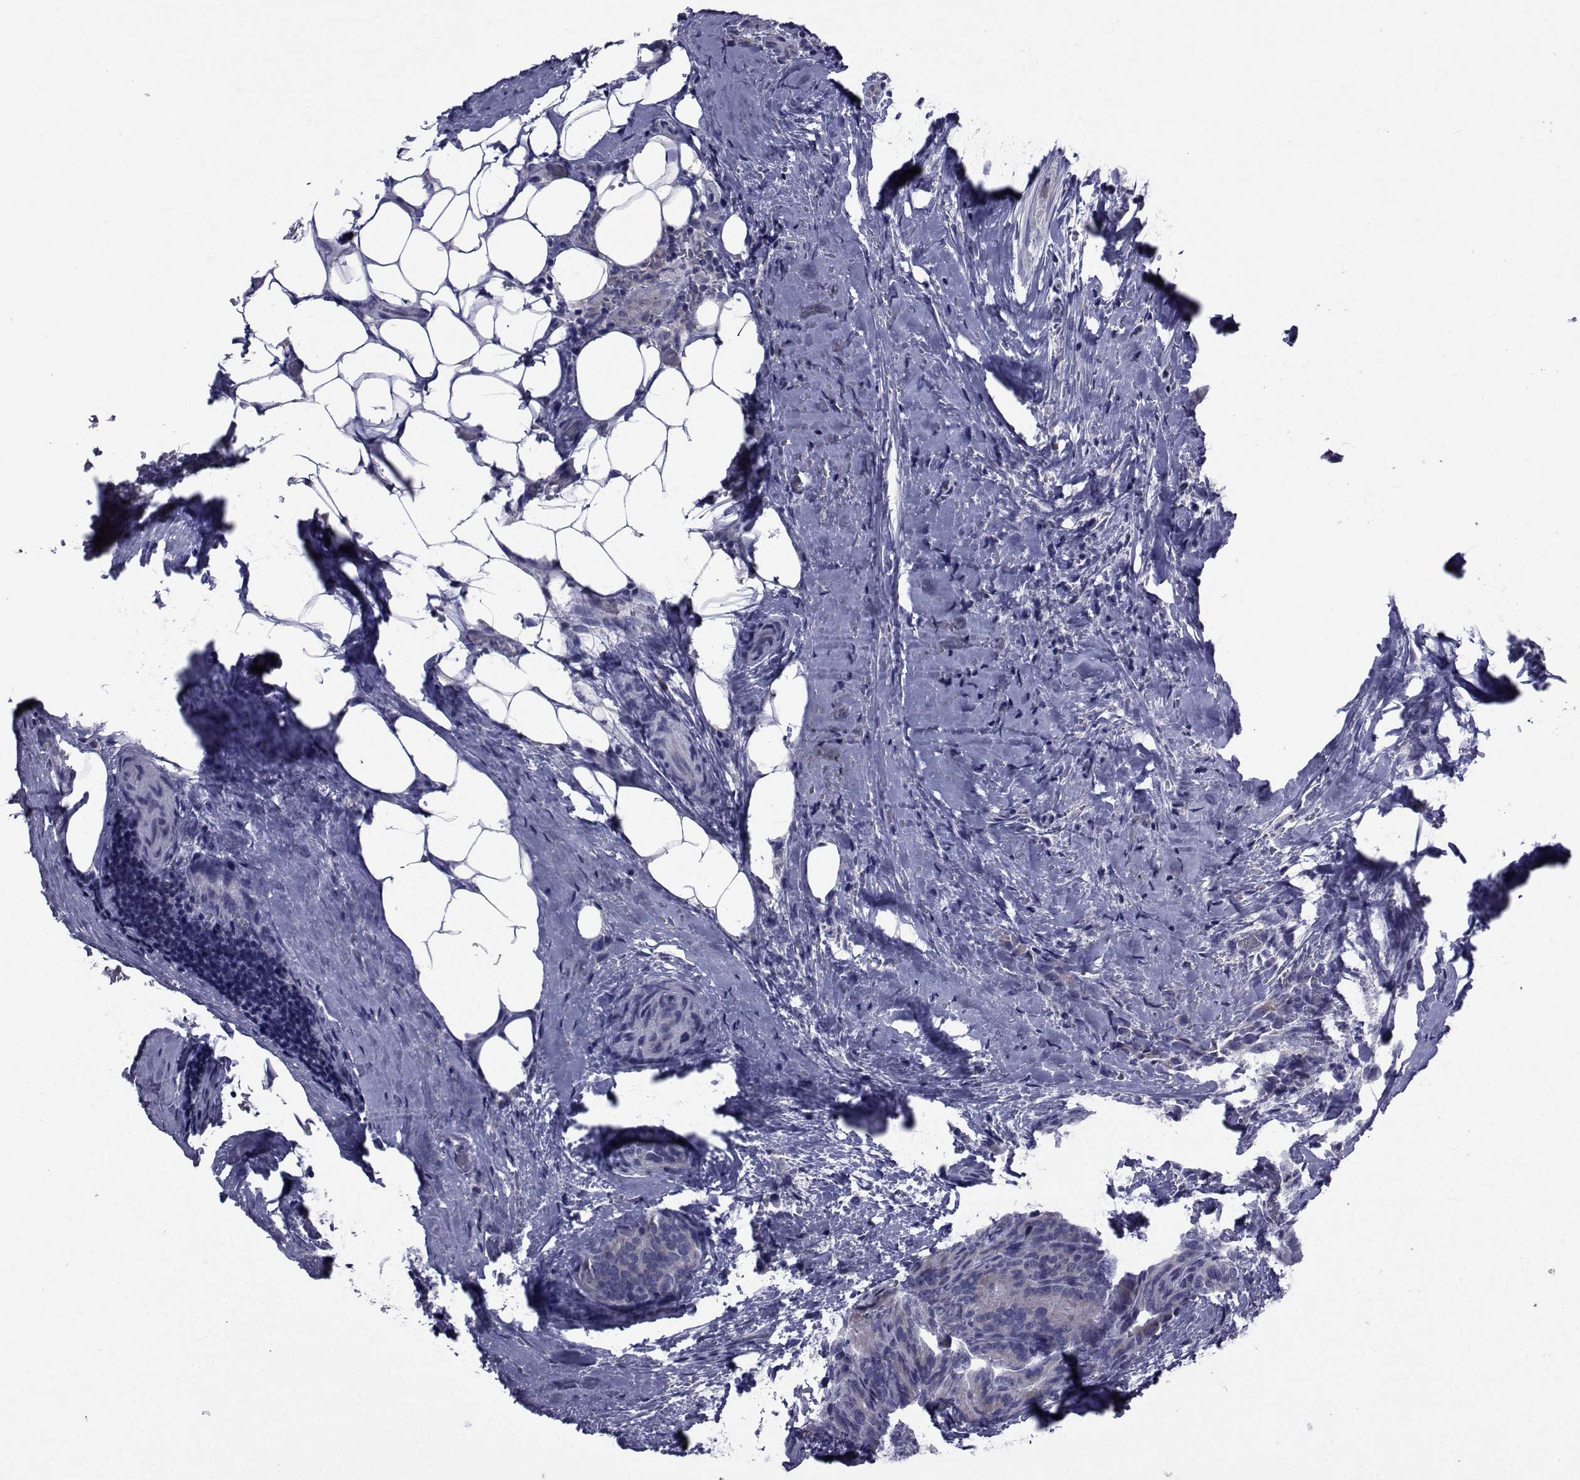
{"staining": {"intensity": "negative", "quantity": "none", "location": "none"}, "tissue": "thyroid cancer", "cell_type": "Tumor cells", "image_type": "cancer", "snomed": [{"axis": "morphology", "description": "Papillary adenocarcinoma, NOS"}, {"axis": "topography", "description": "Thyroid gland"}], "caption": "Immunohistochemistry micrograph of human thyroid cancer stained for a protein (brown), which demonstrates no expression in tumor cells.", "gene": "ROPN1", "patient": {"sex": "male", "age": 61}}